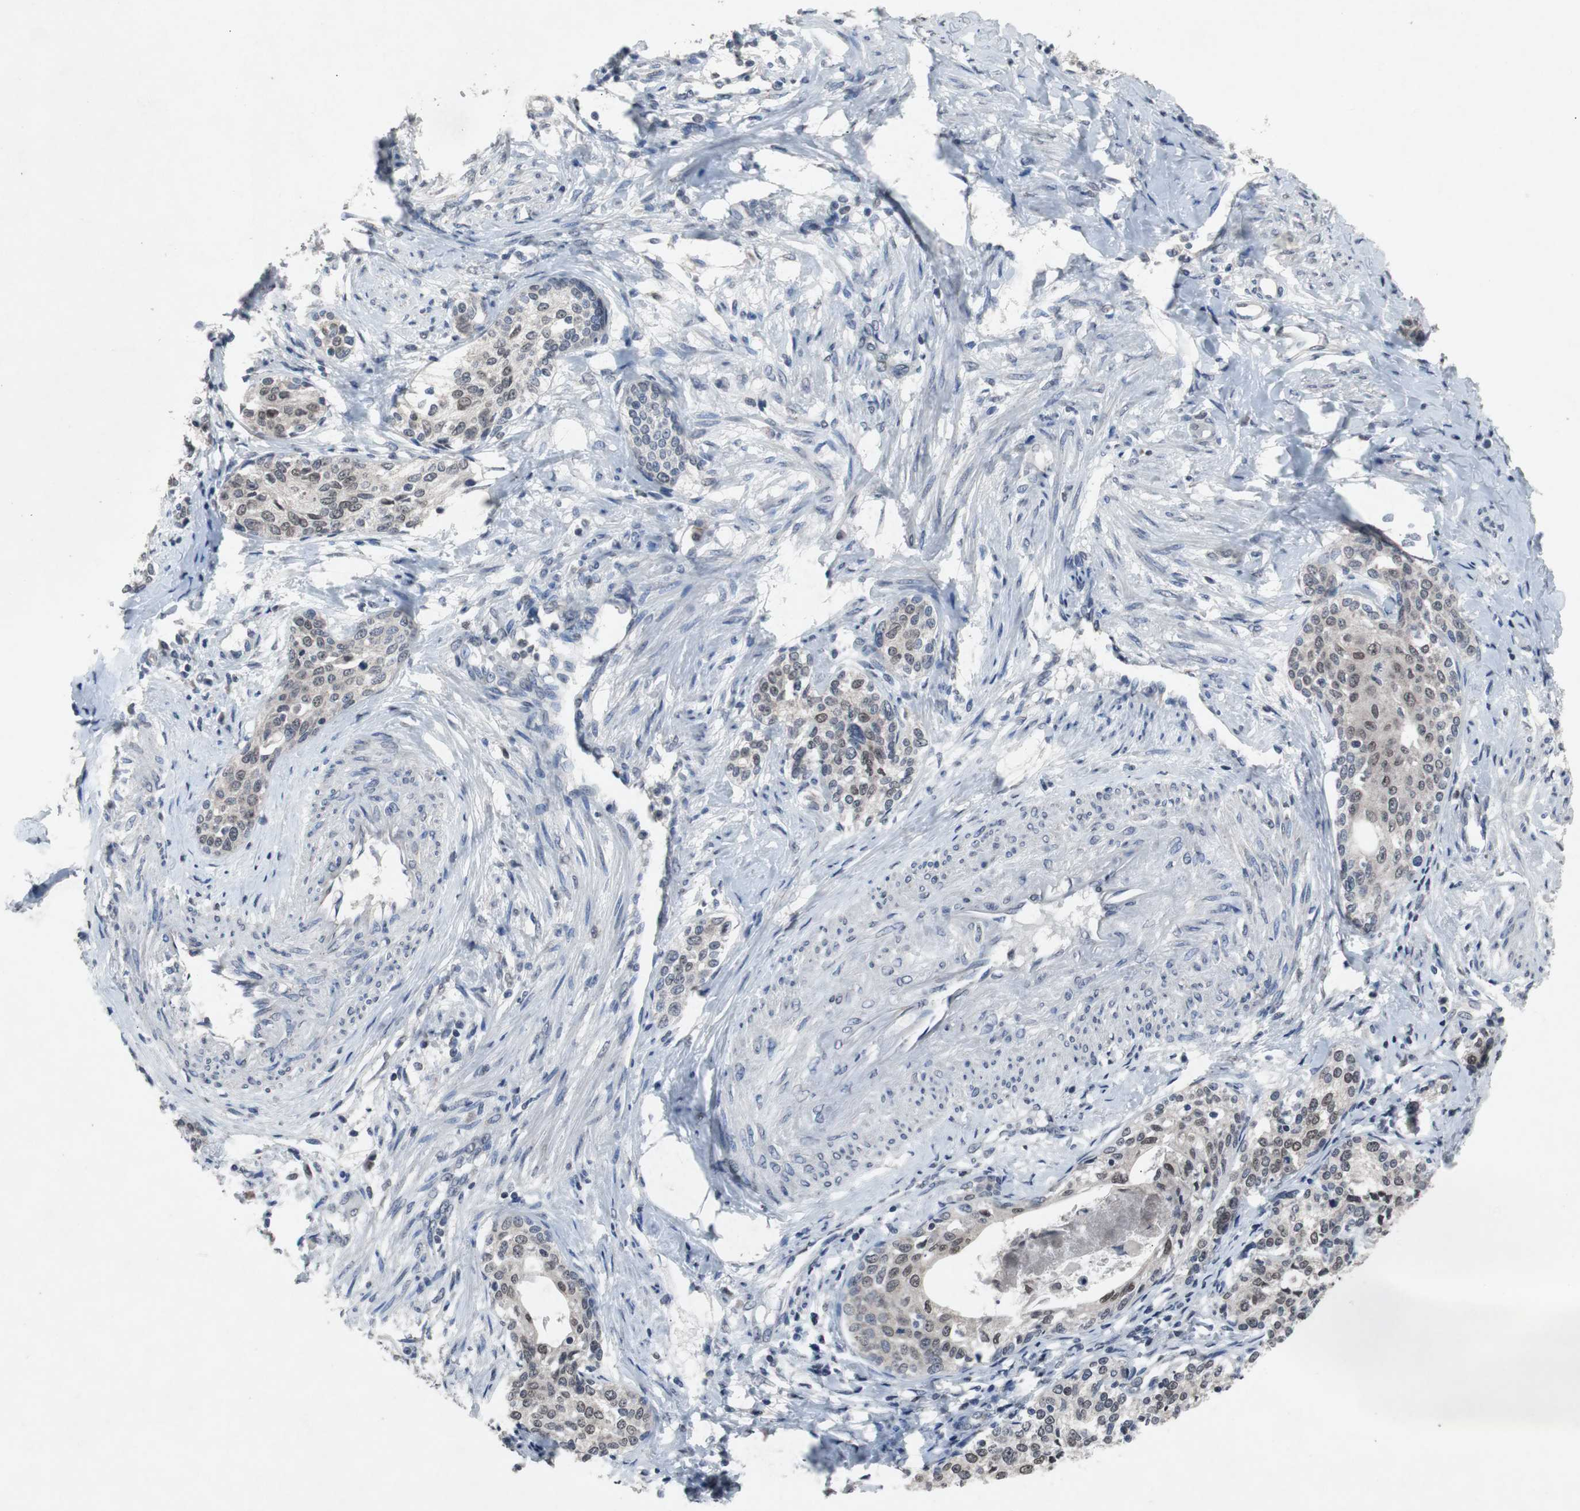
{"staining": {"intensity": "weak", "quantity": "25%-75%", "location": "nuclear"}, "tissue": "cervical cancer", "cell_type": "Tumor cells", "image_type": "cancer", "snomed": [{"axis": "morphology", "description": "Squamous cell carcinoma, NOS"}, {"axis": "morphology", "description": "Adenocarcinoma, NOS"}, {"axis": "topography", "description": "Cervix"}], "caption": "Immunohistochemical staining of human cervical cancer shows weak nuclear protein expression in approximately 25%-75% of tumor cells. The staining was performed using DAB (3,3'-diaminobenzidine), with brown indicating positive protein expression. Nuclei are stained blue with hematoxylin.", "gene": "RBM47", "patient": {"sex": "female", "age": 52}}